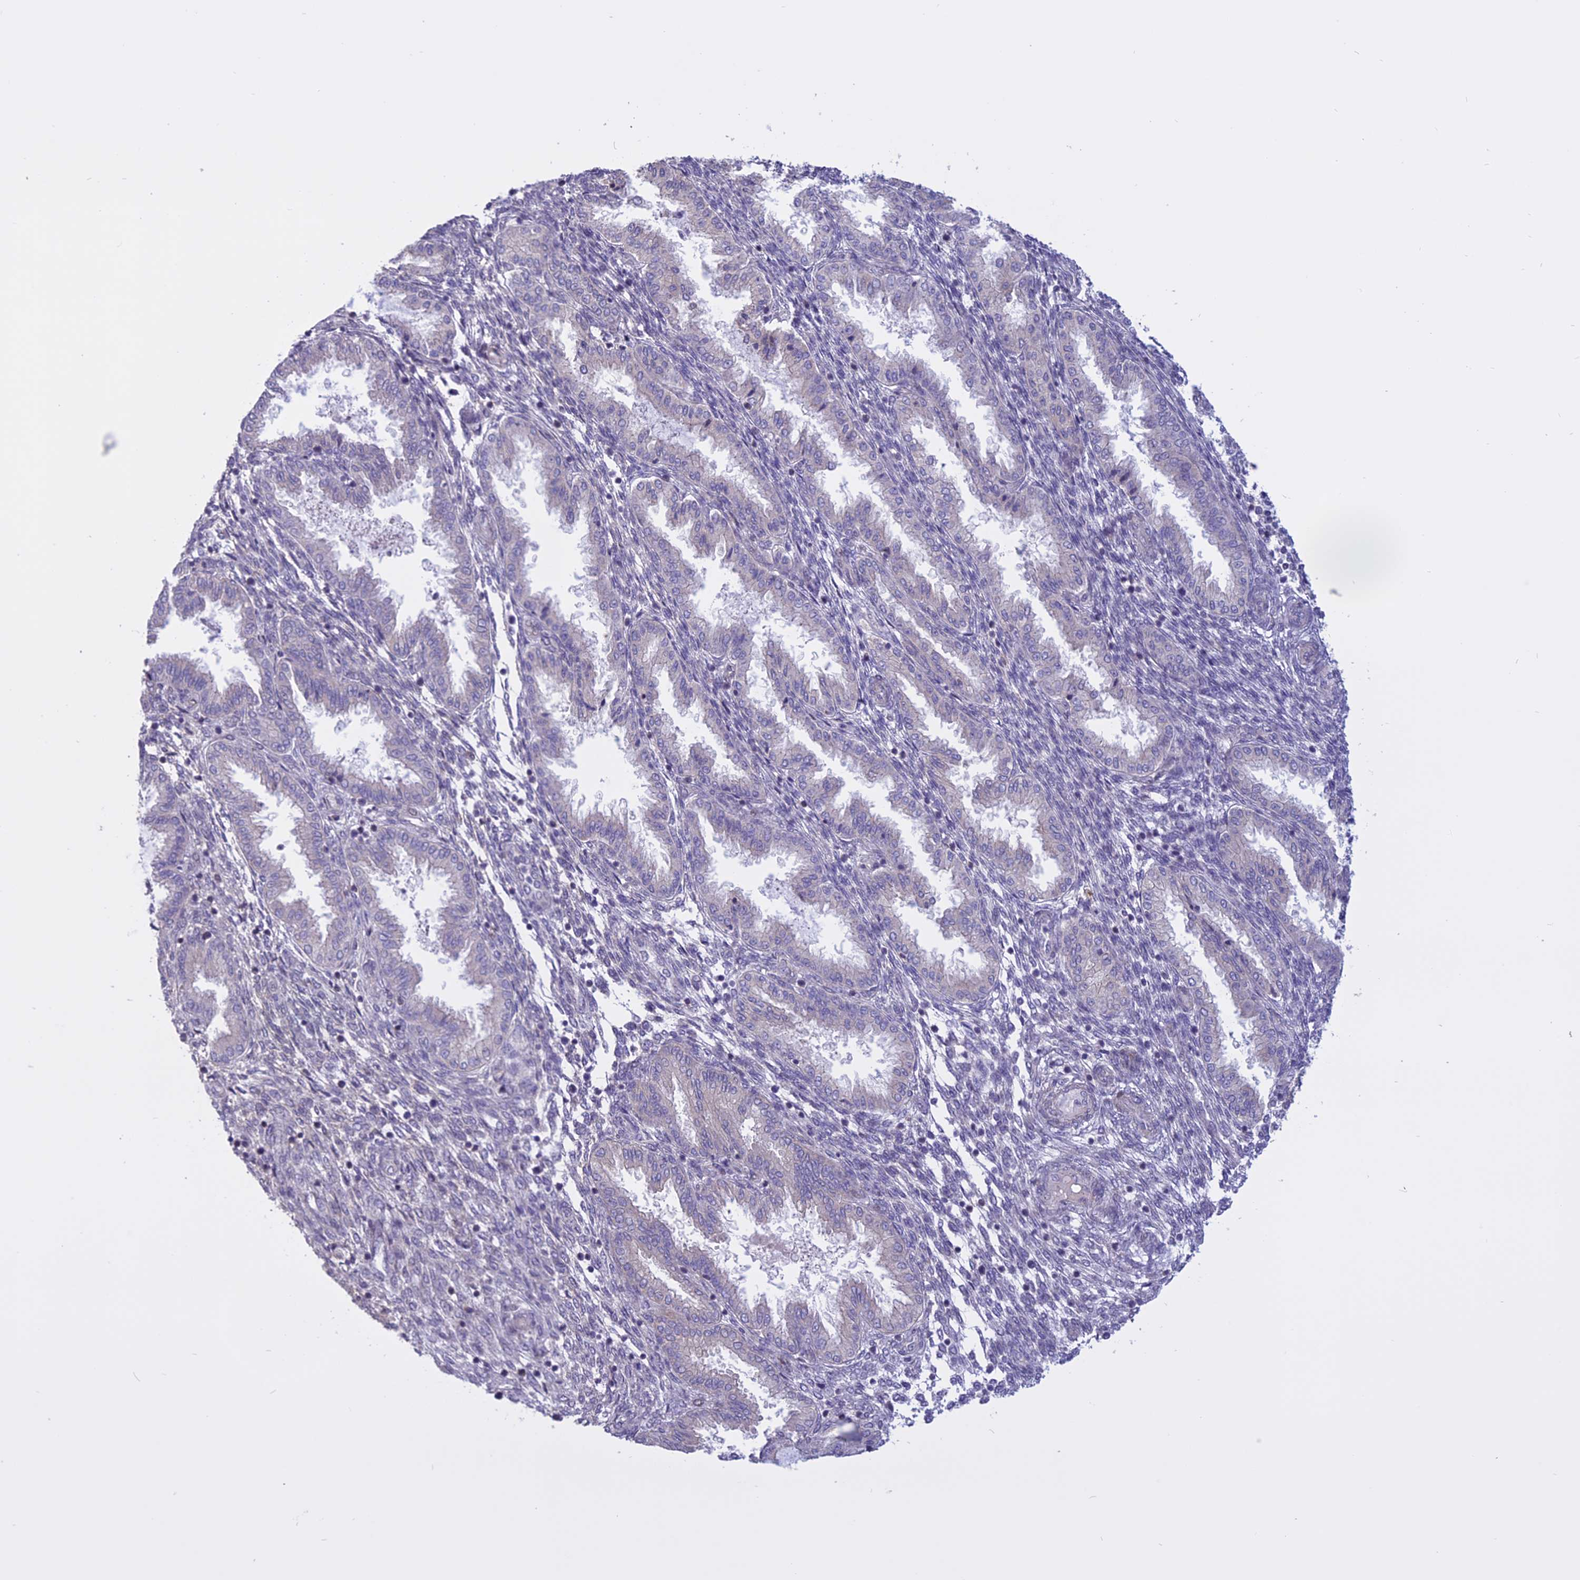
{"staining": {"intensity": "negative", "quantity": "none", "location": "none"}, "tissue": "endometrium", "cell_type": "Cells in endometrial stroma", "image_type": "normal", "snomed": [{"axis": "morphology", "description": "Normal tissue, NOS"}, {"axis": "topography", "description": "Endometrium"}], "caption": "Immunohistochemistry (IHC) photomicrograph of normal human endometrium stained for a protein (brown), which displays no positivity in cells in endometrial stroma.", "gene": "SPHKAP", "patient": {"sex": "female", "age": 33}}